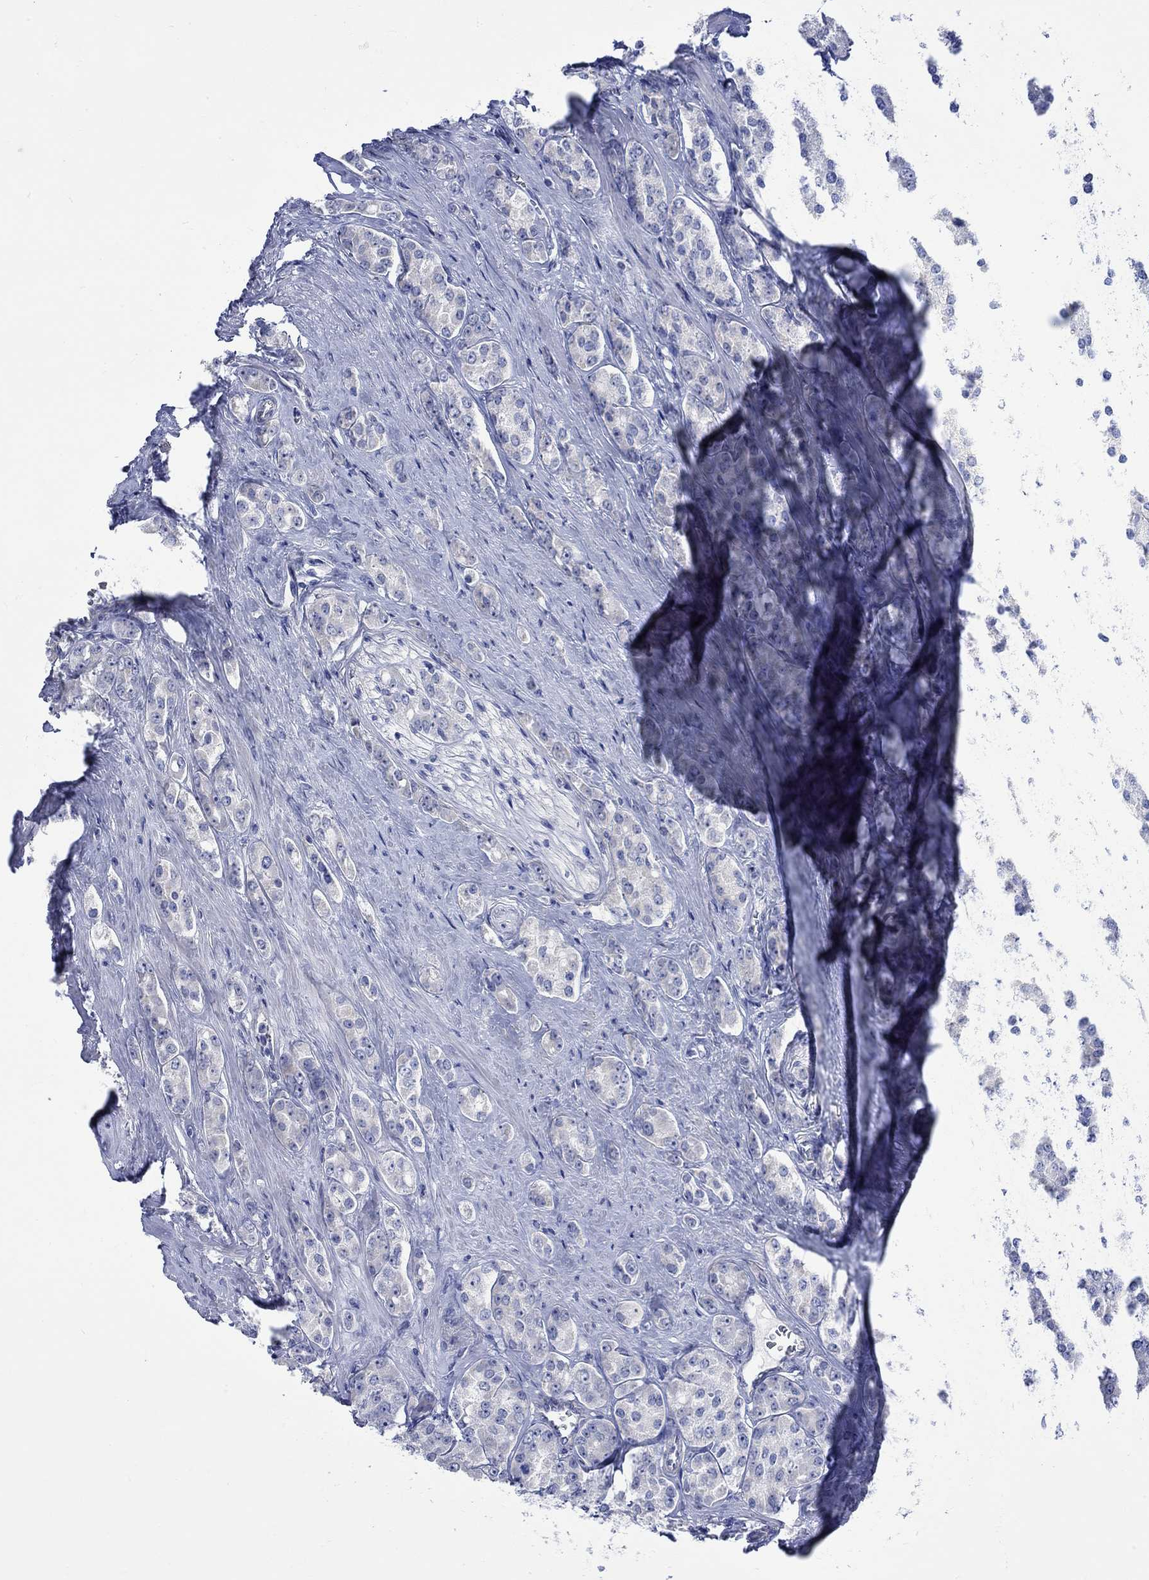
{"staining": {"intensity": "negative", "quantity": "none", "location": "none"}, "tissue": "prostate cancer", "cell_type": "Tumor cells", "image_type": "cancer", "snomed": [{"axis": "morphology", "description": "Adenocarcinoma, NOS"}, {"axis": "topography", "description": "Prostate"}], "caption": "Protein analysis of prostate adenocarcinoma reveals no significant staining in tumor cells.", "gene": "HARBI1", "patient": {"sex": "male", "age": 67}}